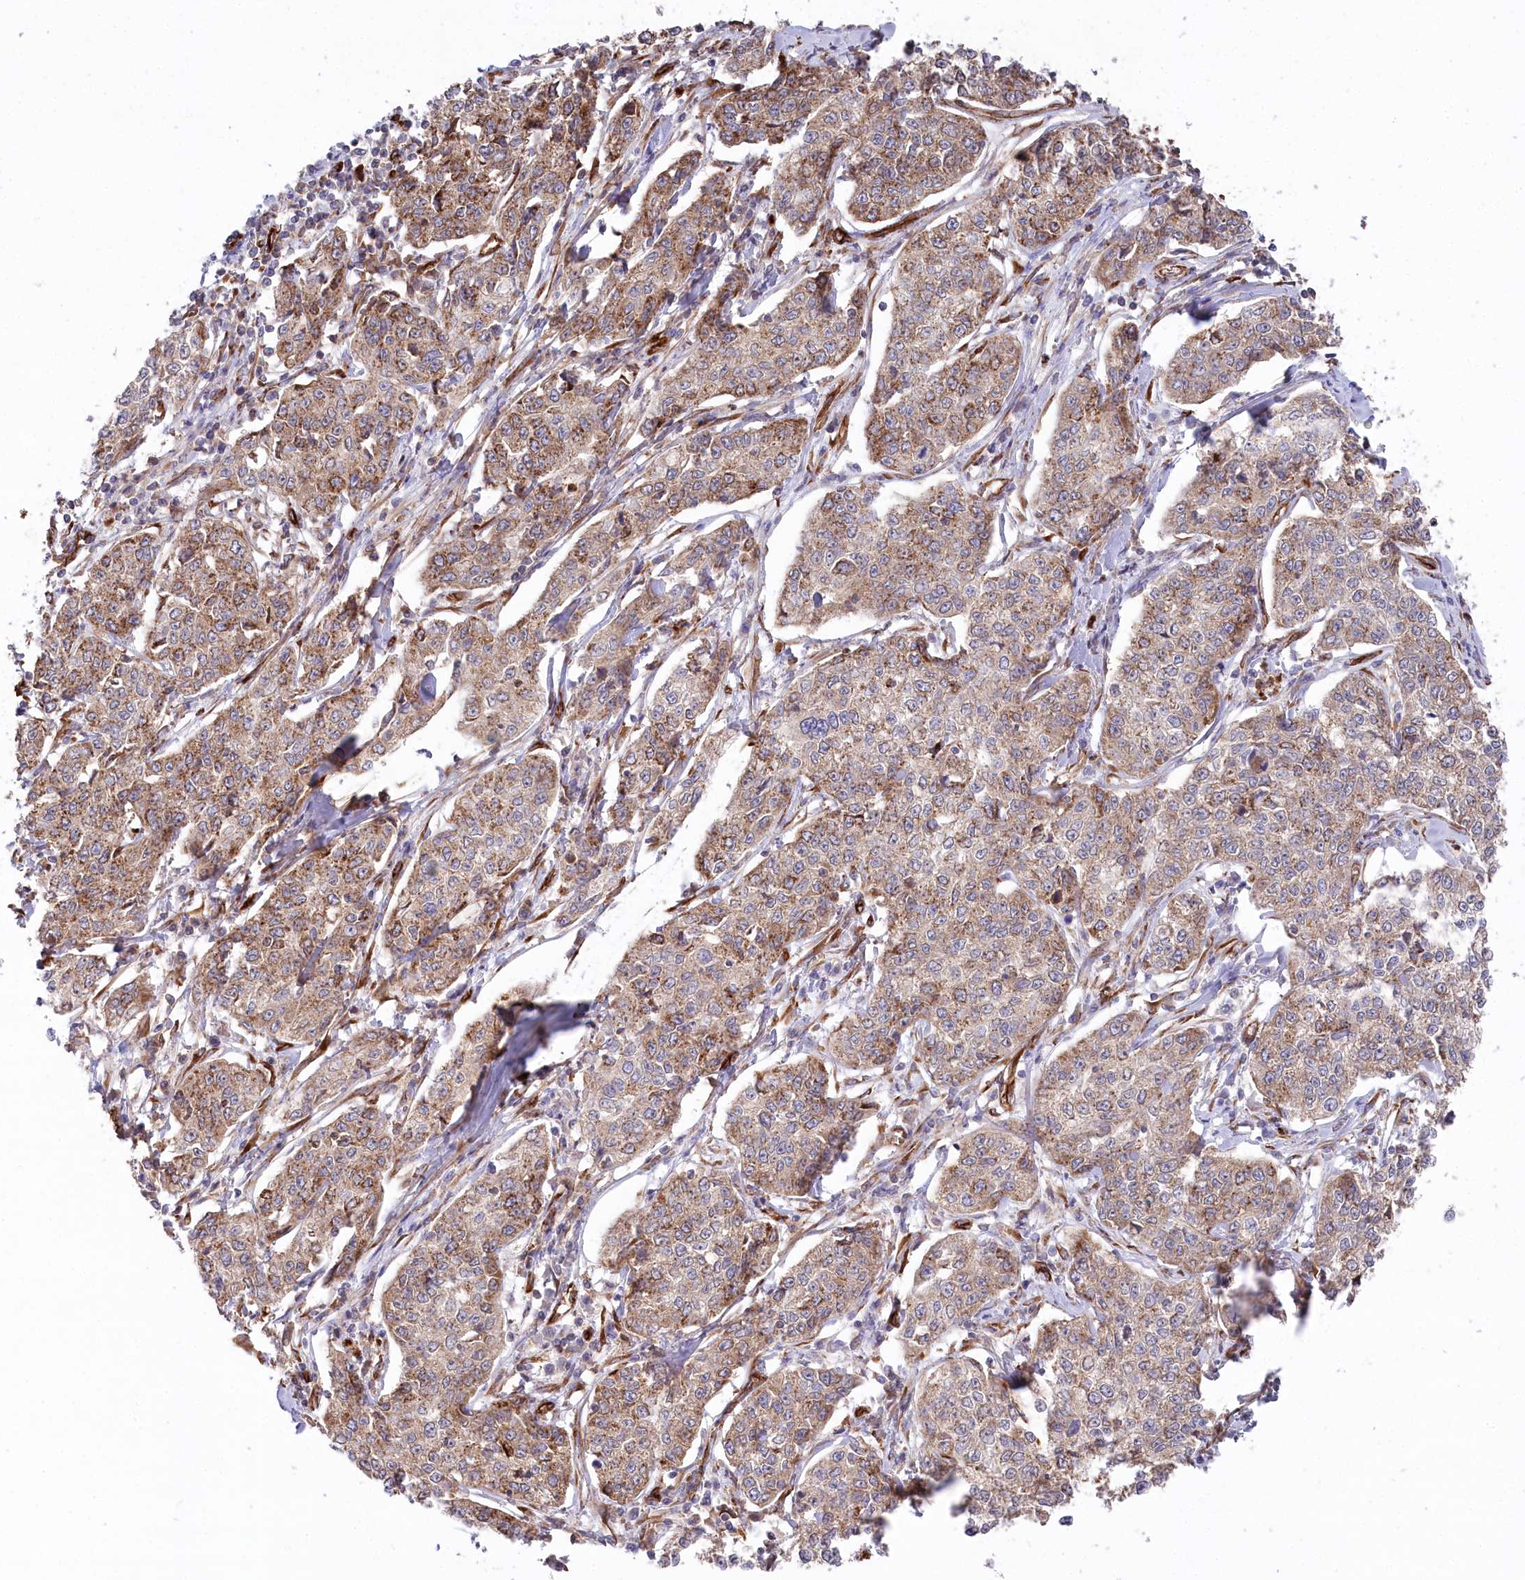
{"staining": {"intensity": "moderate", "quantity": ">75%", "location": "cytoplasmic/membranous"}, "tissue": "cervical cancer", "cell_type": "Tumor cells", "image_type": "cancer", "snomed": [{"axis": "morphology", "description": "Squamous cell carcinoma, NOS"}, {"axis": "topography", "description": "Cervix"}], "caption": "Cervical cancer (squamous cell carcinoma) was stained to show a protein in brown. There is medium levels of moderate cytoplasmic/membranous staining in about >75% of tumor cells.", "gene": "MTPAP", "patient": {"sex": "female", "age": 35}}